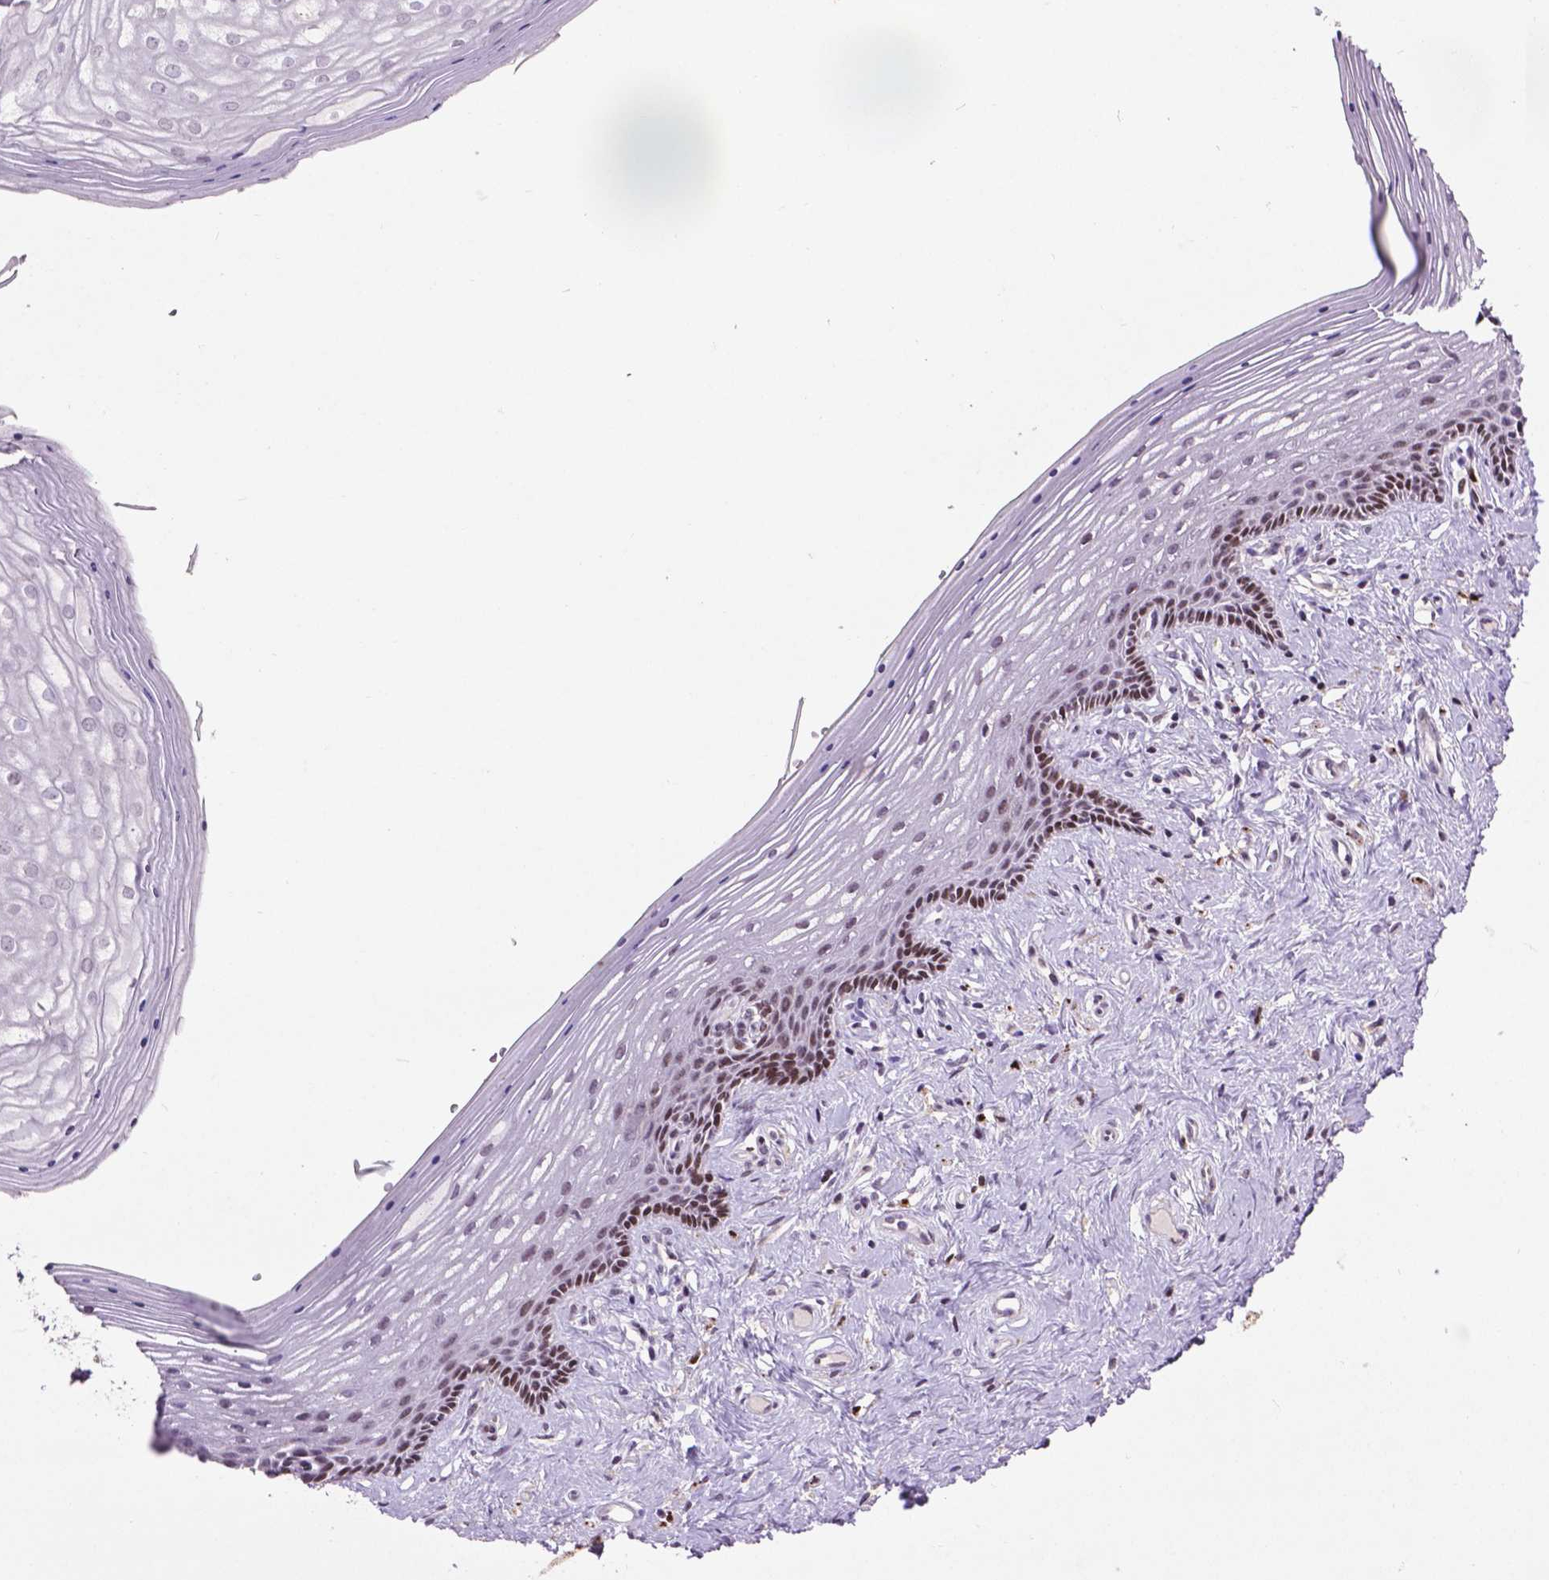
{"staining": {"intensity": "strong", "quantity": "<25%", "location": "nuclear"}, "tissue": "vagina", "cell_type": "Squamous epithelial cells", "image_type": "normal", "snomed": [{"axis": "morphology", "description": "Normal tissue, NOS"}, {"axis": "topography", "description": "Vagina"}], "caption": "A brown stain highlights strong nuclear positivity of a protein in squamous epithelial cells of benign vagina. (Stains: DAB in brown, nuclei in blue, Microscopy: brightfield microscopy at high magnification).", "gene": "TH", "patient": {"sex": "female", "age": 42}}